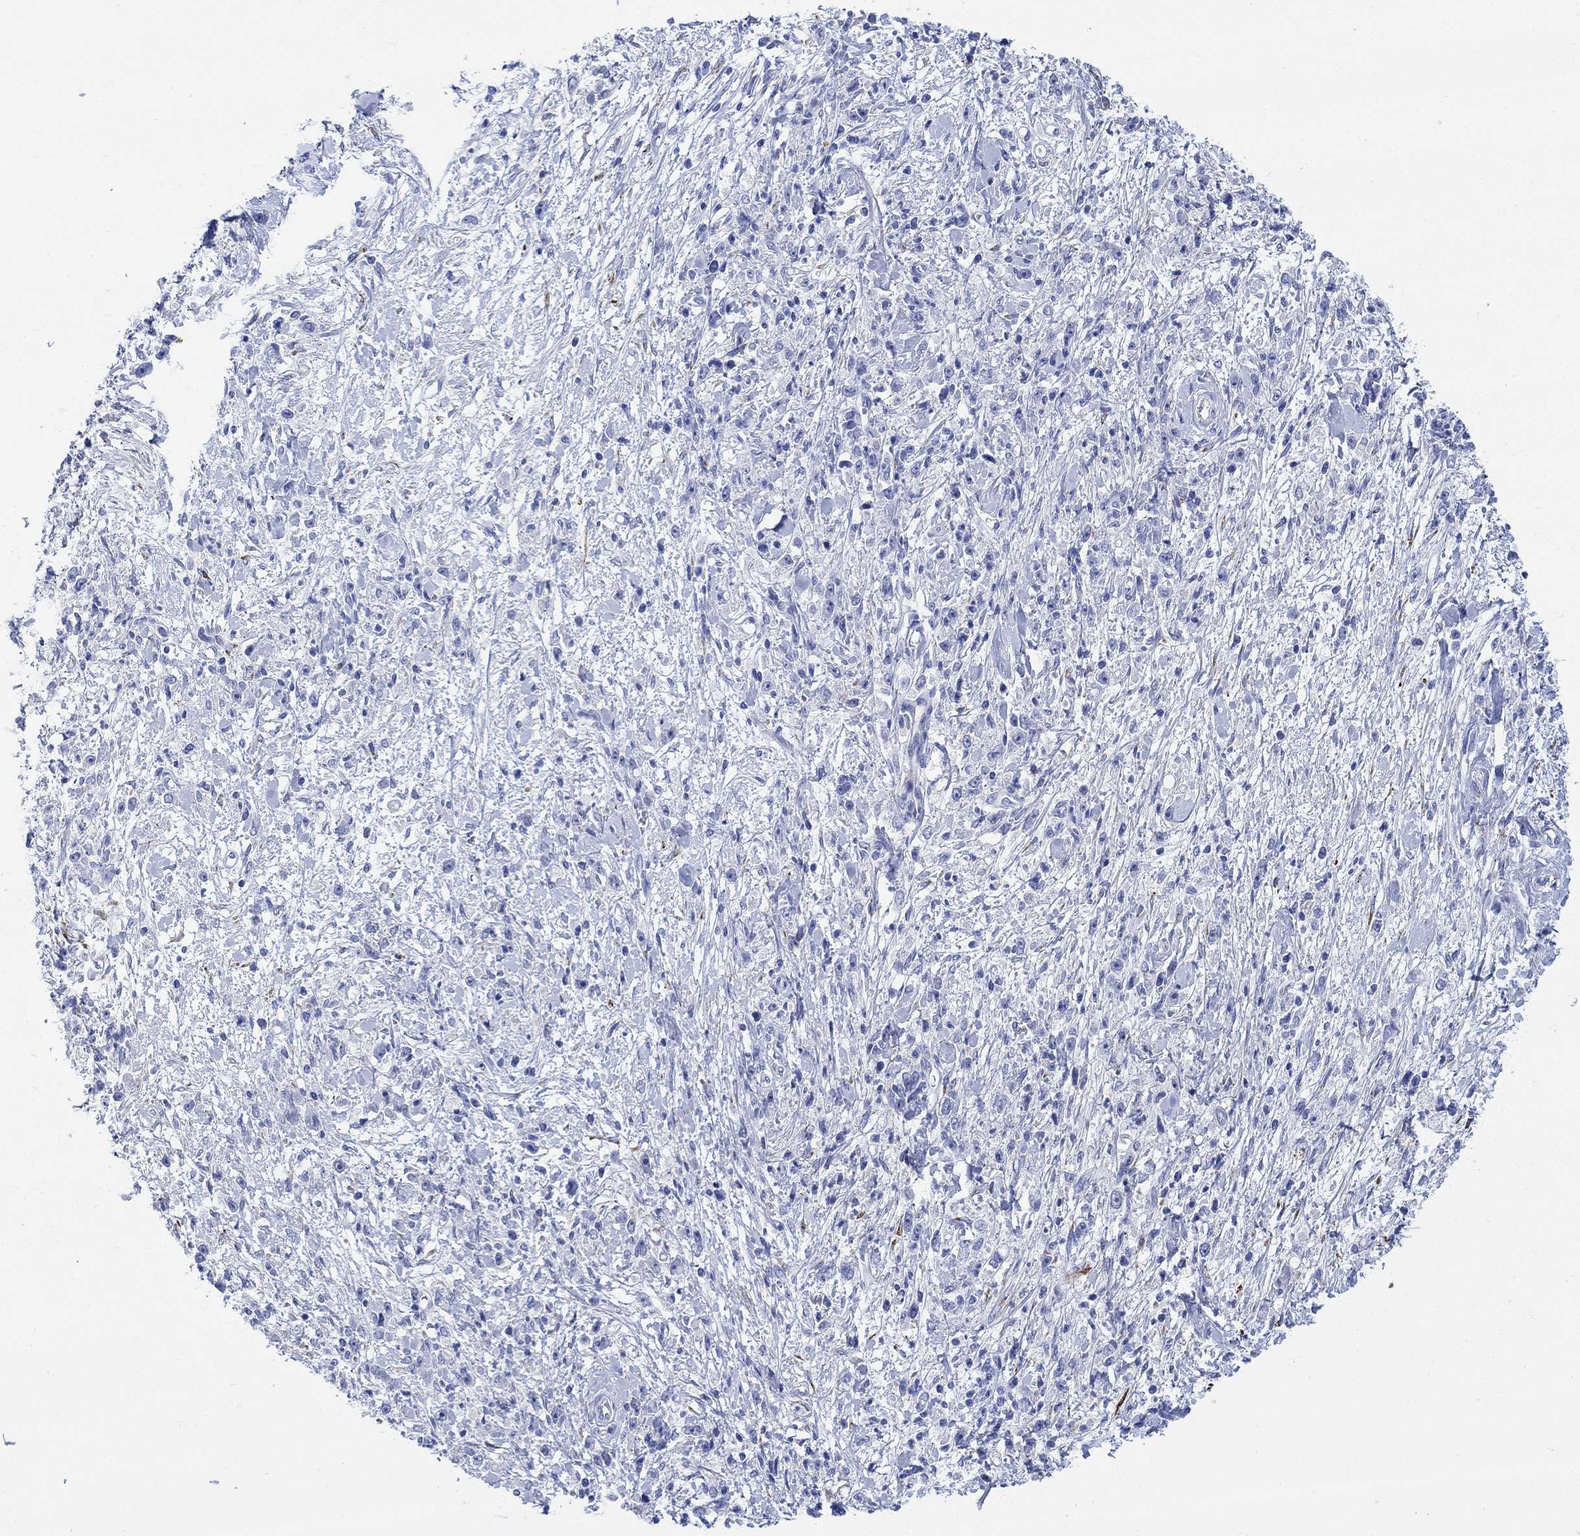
{"staining": {"intensity": "negative", "quantity": "none", "location": "none"}, "tissue": "stomach cancer", "cell_type": "Tumor cells", "image_type": "cancer", "snomed": [{"axis": "morphology", "description": "Adenocarcinoma, NOS"}, {"axis": "topography", "description": "Stomach"}], "caption": "A histopathology image of adenocarcinoma (stomach) stained for a protein demonstrates no brown staining in tumor cells.", "gene": "MYL1", "patient": {"sex": "female", "age": 59}}